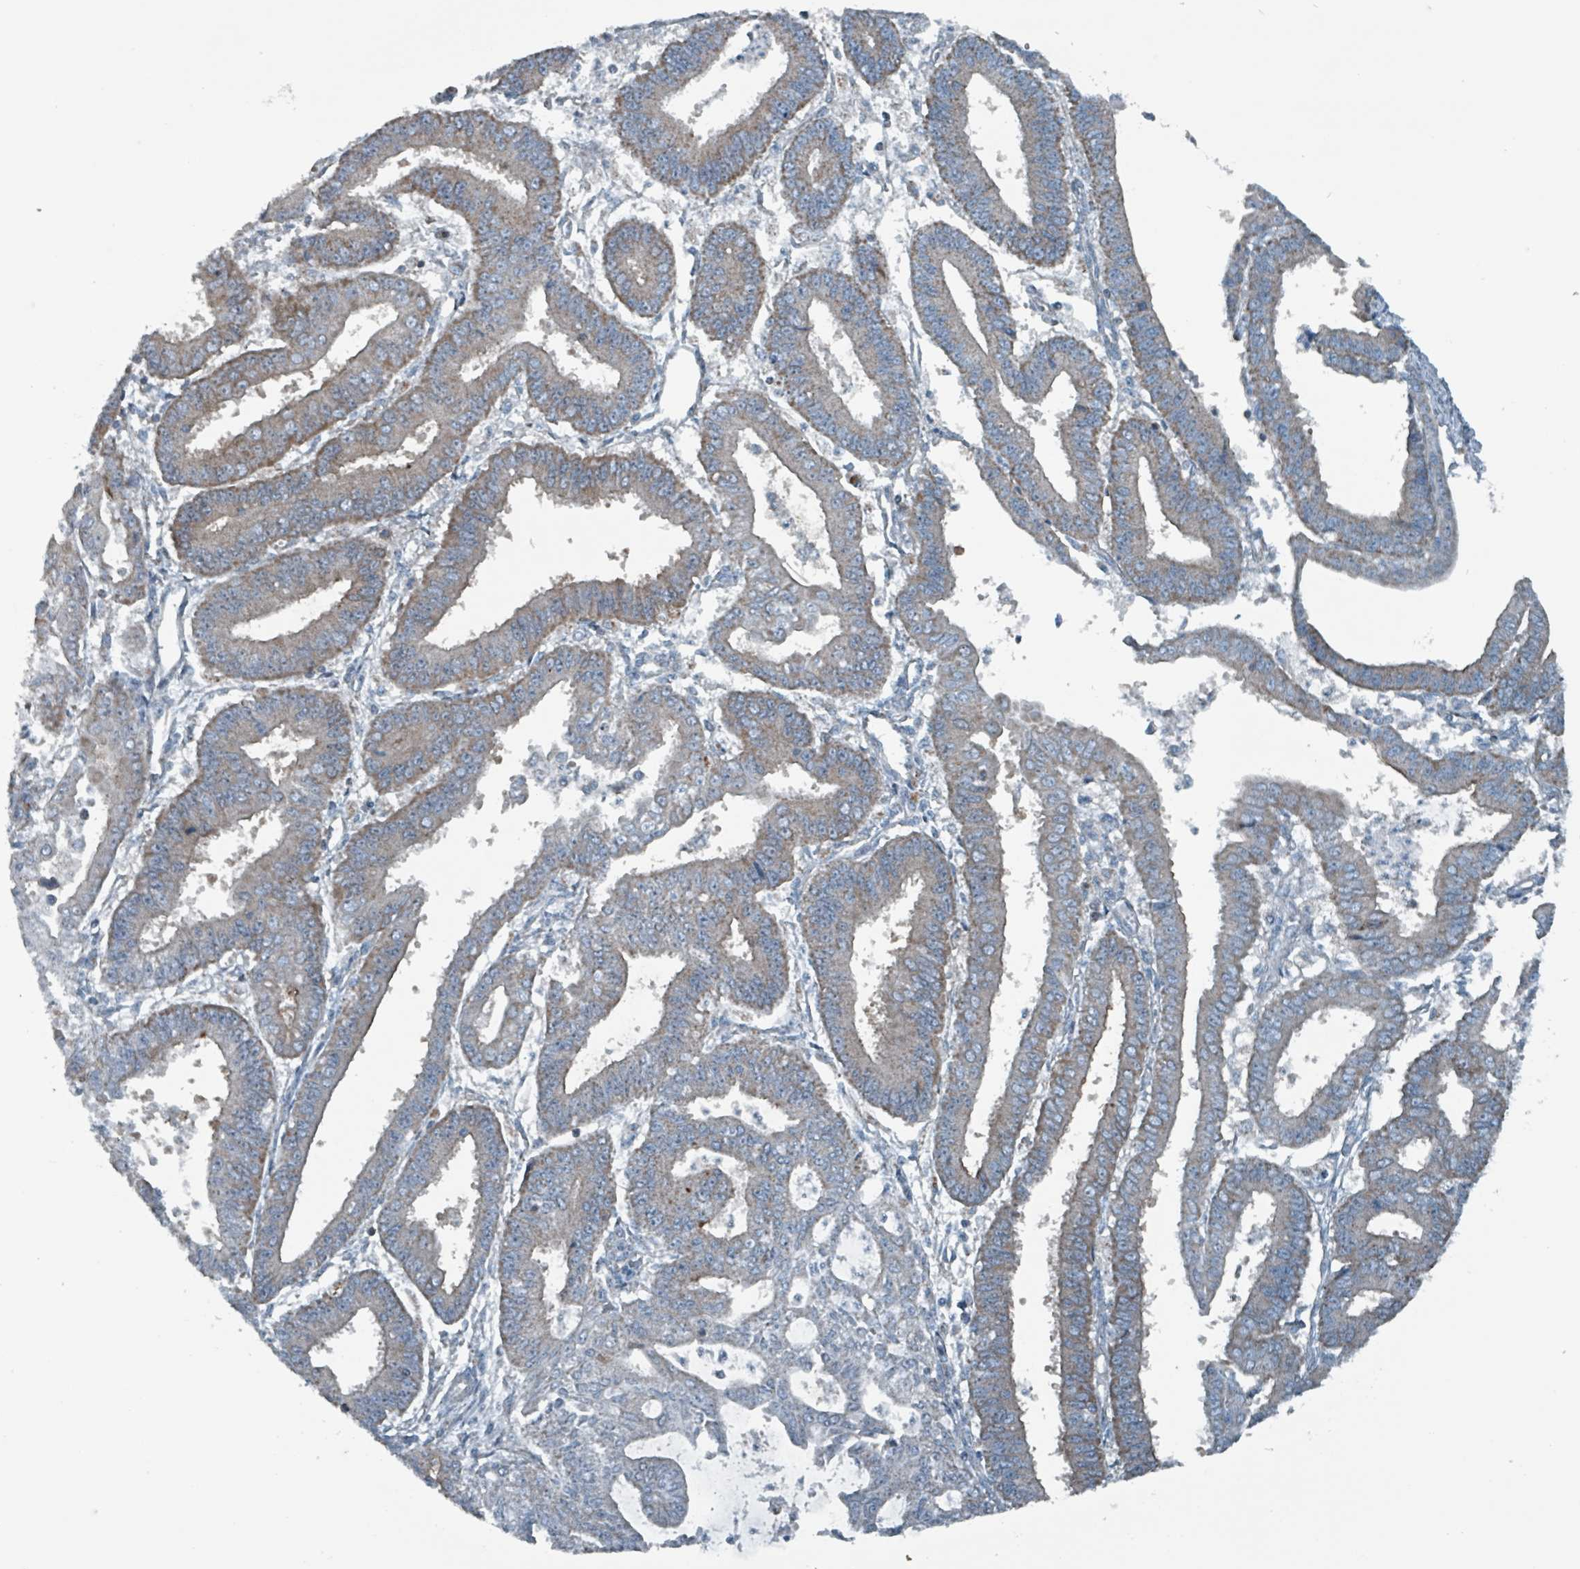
{"staining": {"intensity": "moderate", "quantity": "<25%", "location": "cytoplasmic/membranous"}, "tissue": "endometrial cancer", "cell_type": "Tumor cells", "image_type": "cancer", "snomed": [{"axis": "morphology", "description": "Adenocarcinoma, NOS"}, {"axis": "topography", "description": "Endometrium"}], "caption": "DAB immunohistochemical staining of human endometrial cancer (adenocarcinoma) displays moderate cytoplasmic/membranous protein expression in about <25% of tumor cells.", "gene": "ABHD18", "patient": {"sex": "female", "age": 73}}